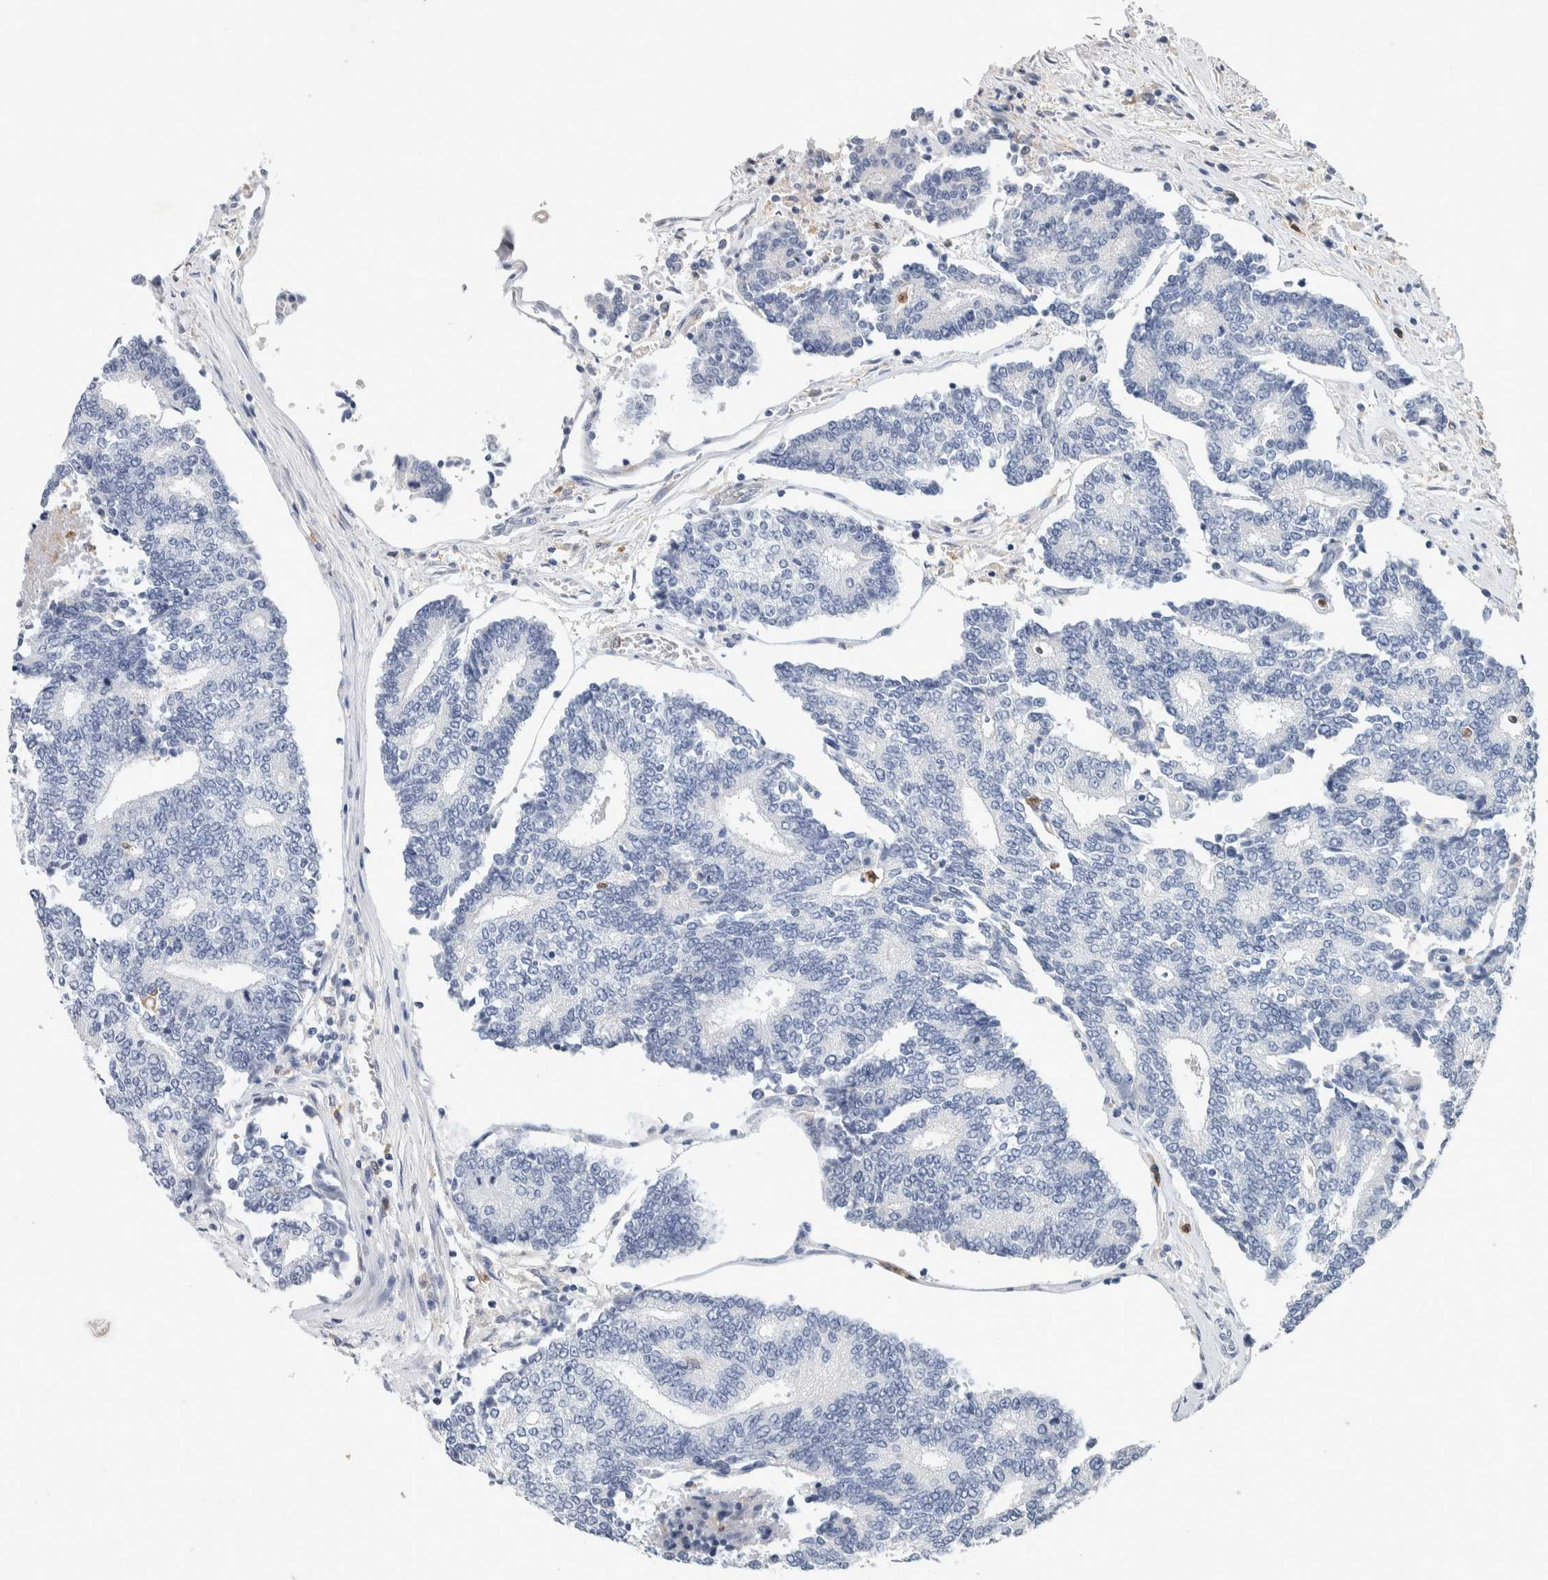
{"staining": {"intensity": "negative", "quantity": "none", "location": "none"}, "tissue": "prostate cancer", "cell_type": "Tumor cells", "image_type": "cancer", "snomed": [{"axis": "morphology", "description": "Normal tissue, NOS"}, {"axis": "morphology", "description": "Adenocarcinoma, High grade"}, {"axis": "topography", "description": "Prostate"}, {"axis": "topography", "description": "Seminal veicle"}], "caption": "Tumor cells show no significant positivity in prostate high-grade adenocarcinoma.", "gene": "NCF2", "patient": {"sex": "male", "age": 55}}